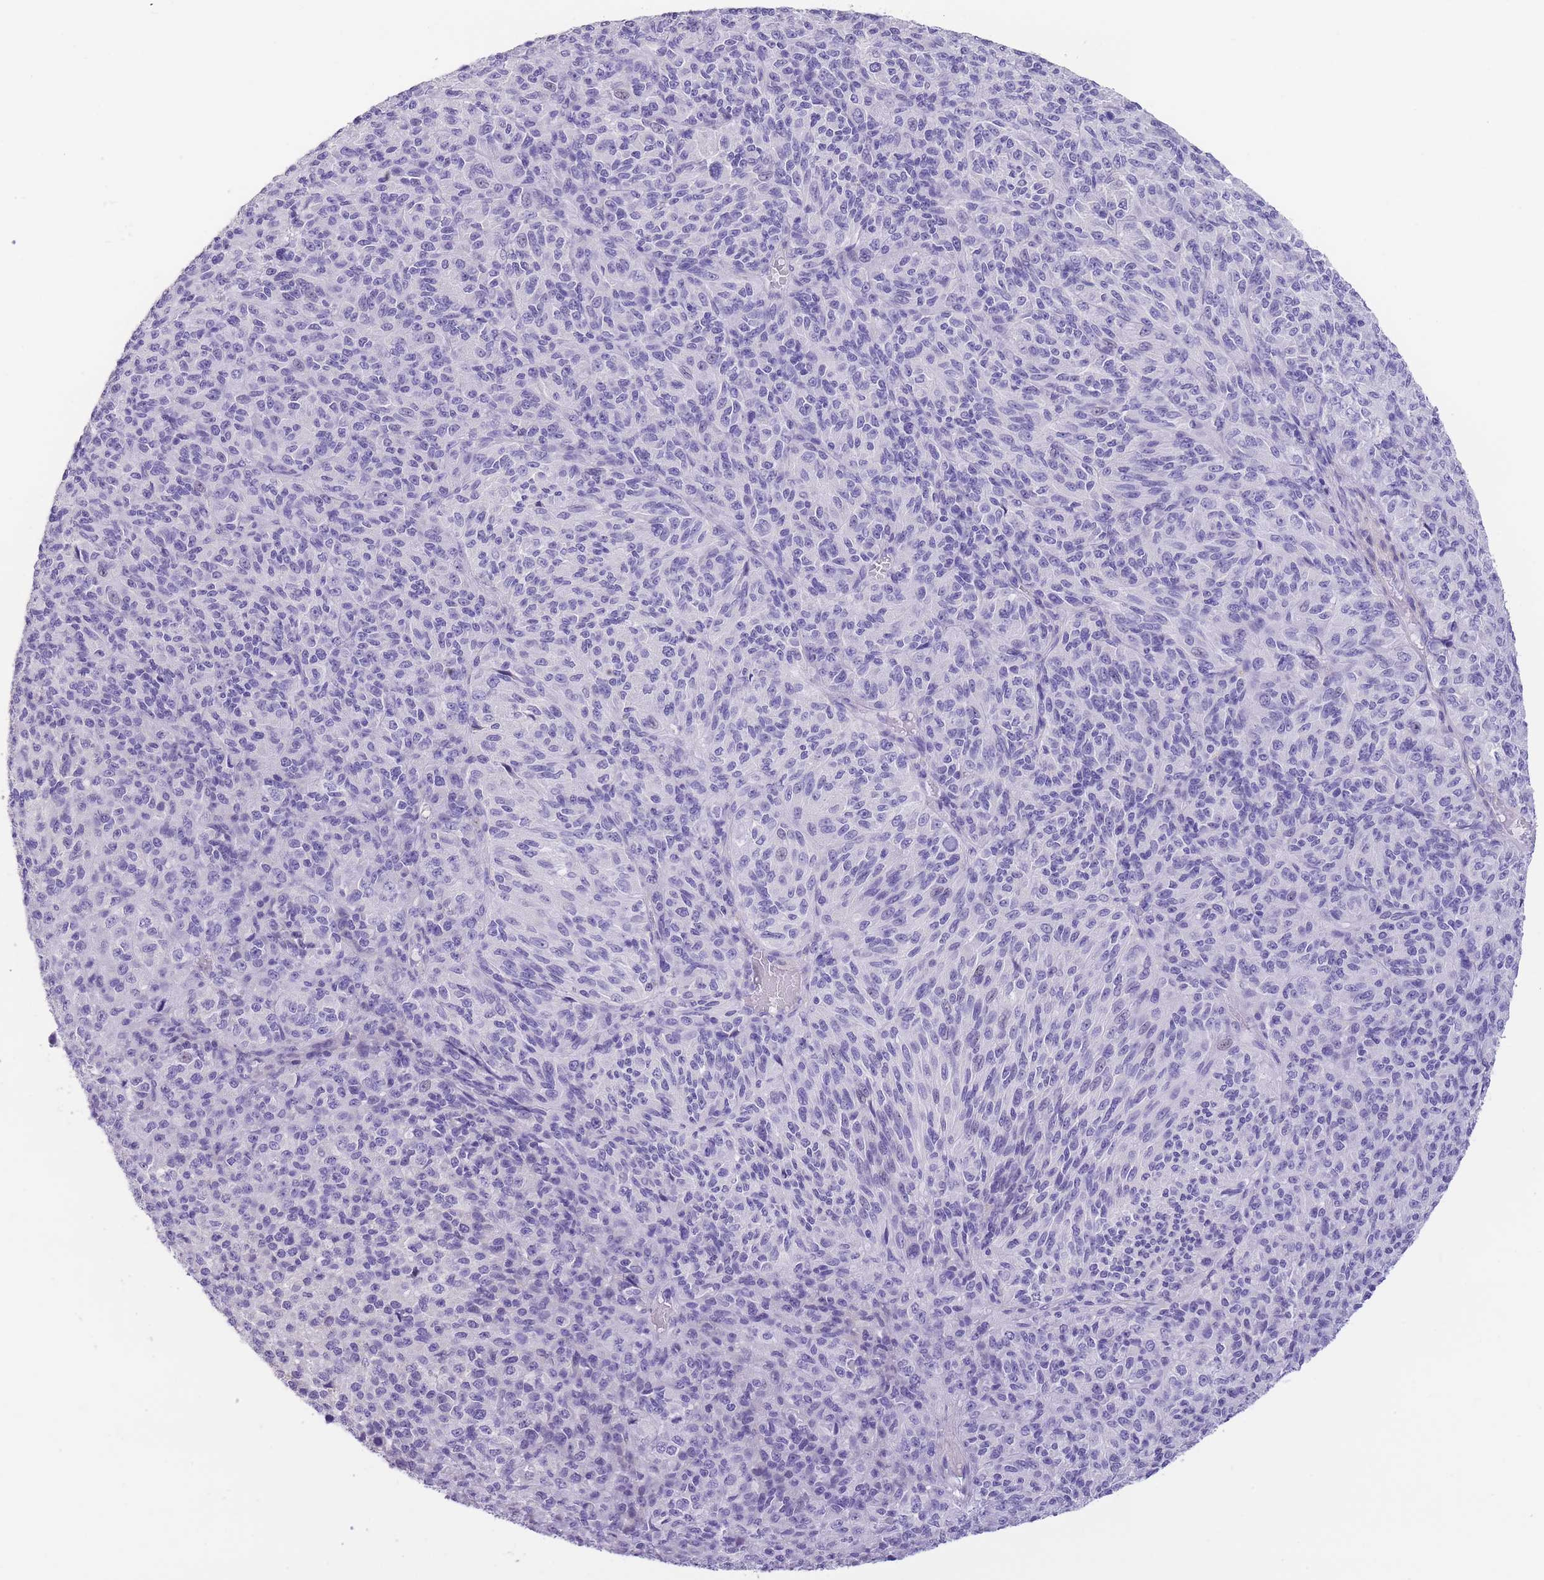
{"staining": {"intensity": "negative", "quantity": "none", "location": "none"}, "tissue": "melanoma", "cell_type": "Tumor cells", "image_type": "cancer", "snomed": [{"axis": "morphology", "description": "Malignant melanoma, Metastatic site"}, {"axis": "topography", "description": "Brain"}], "caption": "Immunohistochemical staining of melanoma shows no significant positivity in tumor cells.", "gene": "RAI2", "patient": {"sex": "female", "age": 56}}